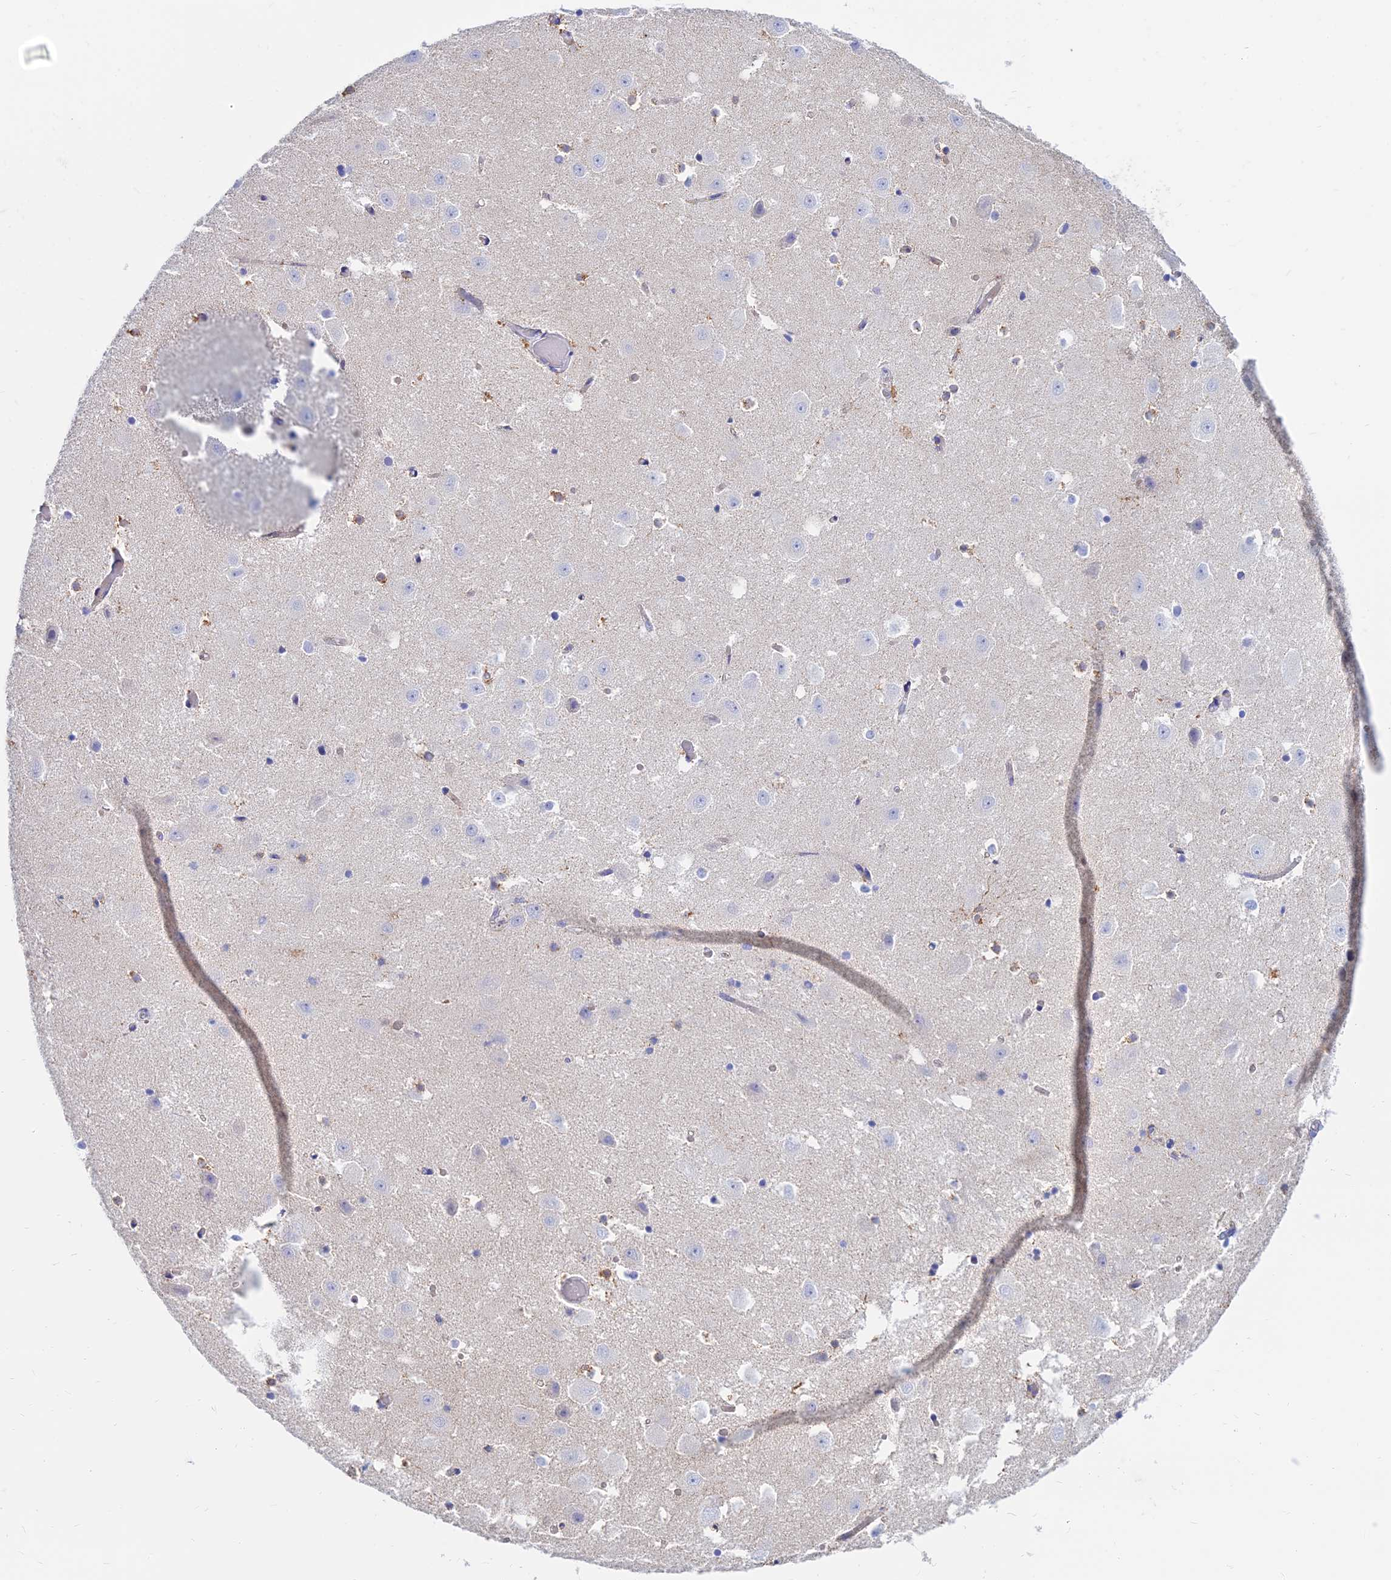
{"staining": {"intensity": "moderate", "quantity": "<25%", "location": "cytoplasmic/membranous"}, "tissue": "hippocampus", "cell_type": "Glial cells", "image_type": "normal", "snomed": [{"axis": "morphology", "description": "Normal tissue, NOS"}, {"axis": "topography", "description": "Hippocampus"}], "caption": "Glial cells exhibit low levels of moderate cytoplasmic/membranous staining in approximately <25% of cells in normal human hippocampus. The staining was performed using DAB, with brown indicating positive protein expression. Nuclei are stained blue with hematoxylin.", "gene": "MGST1", "patient": {"sex": "female", "age": 52}}